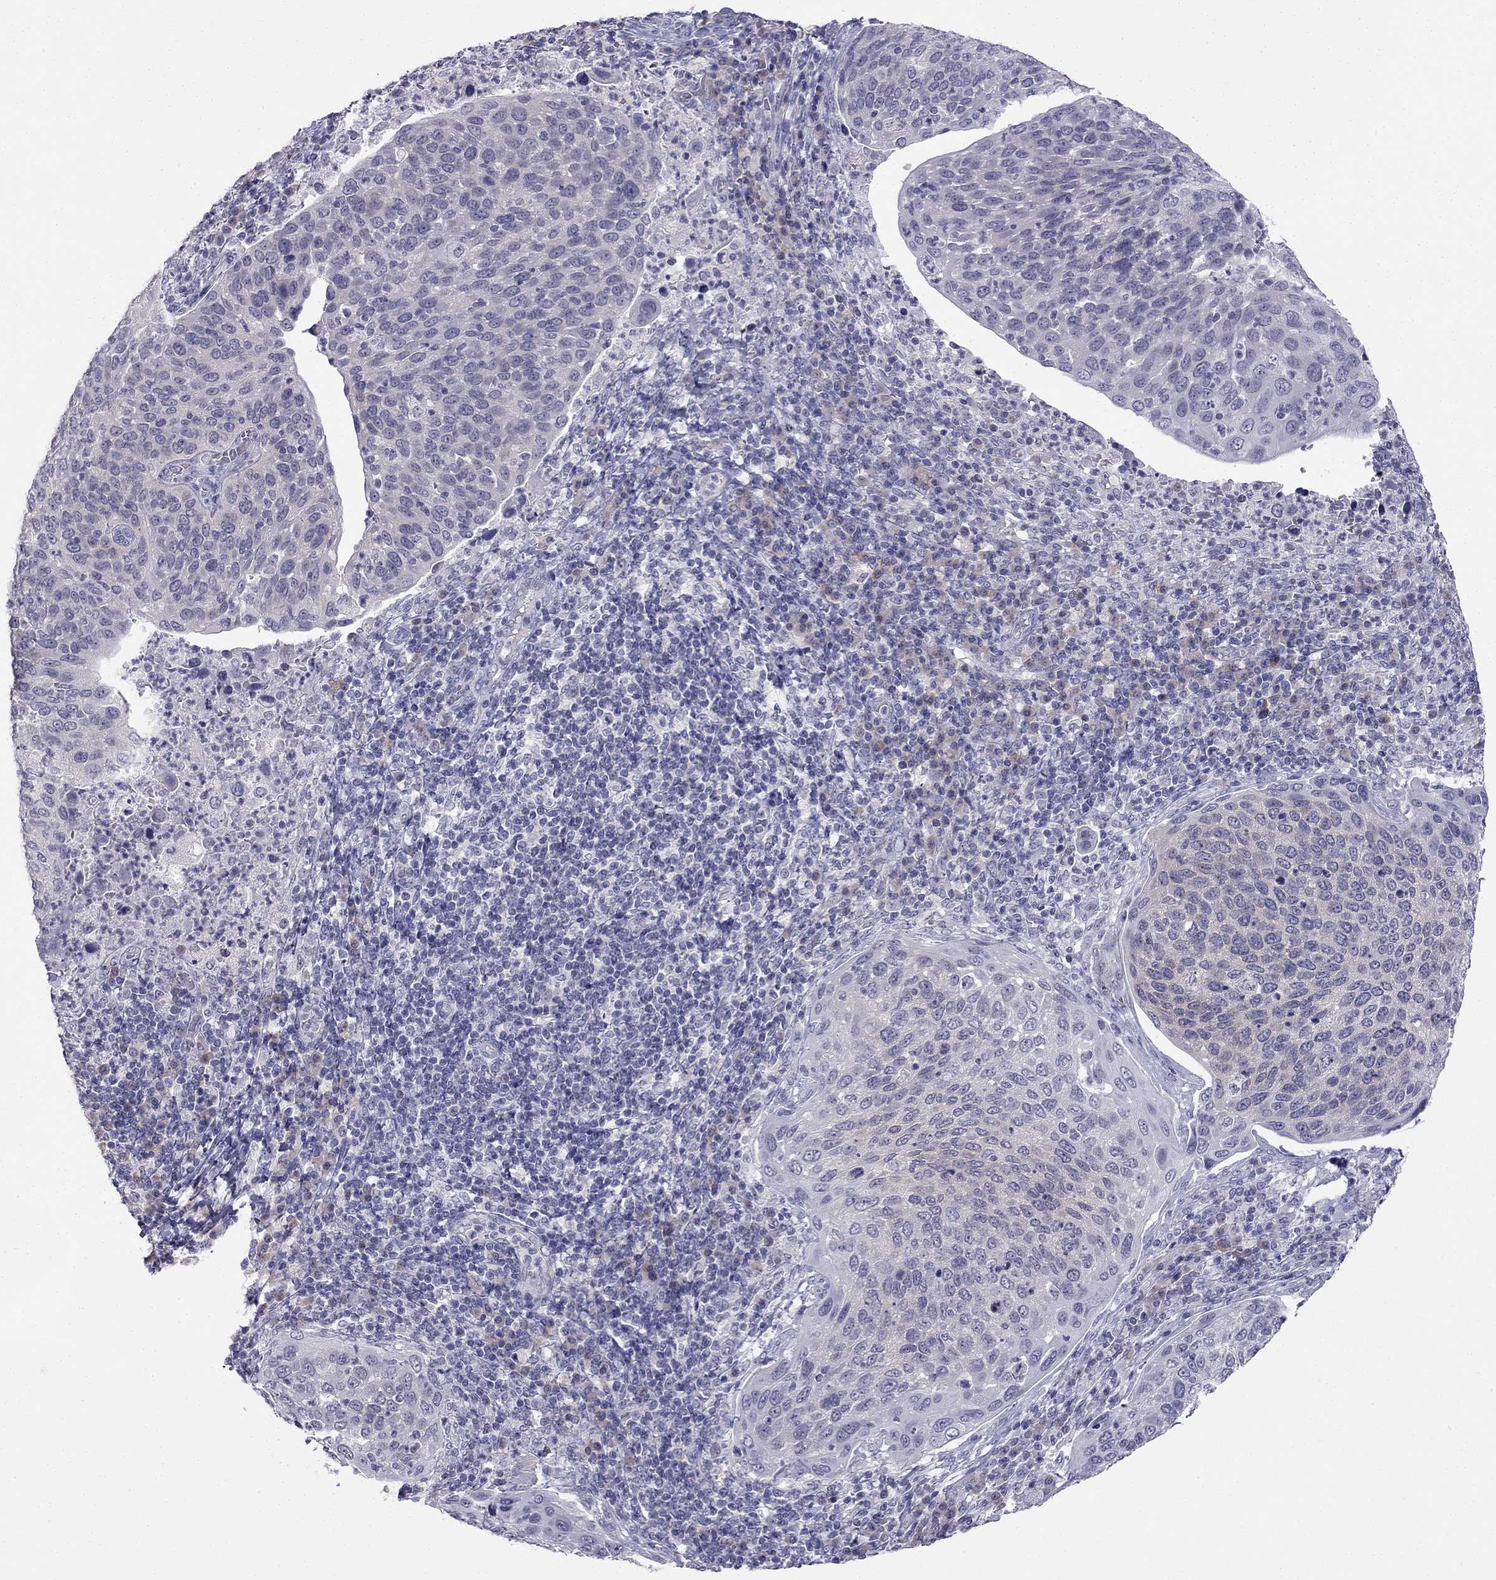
{"staining": {"intensity": "negative", "quantity": "none", "location": "none"}, "tissue": "cervical cancer", "cell_type": "Tumor cells", "image_type": "cancer", "snomed": [{"axis": "morphology", "description": "Squamous cell carcinoma, NOS"}, {"axis": "topography", "description": "Cervix"}], "caption": "This is an immunohistochemistry histopathology image of human cervical cancer (squamous cell carcinoma). There is no staining in tumor cells.", "gene": "C16orf89", "patient": {"sex": "female", "age": 54}}